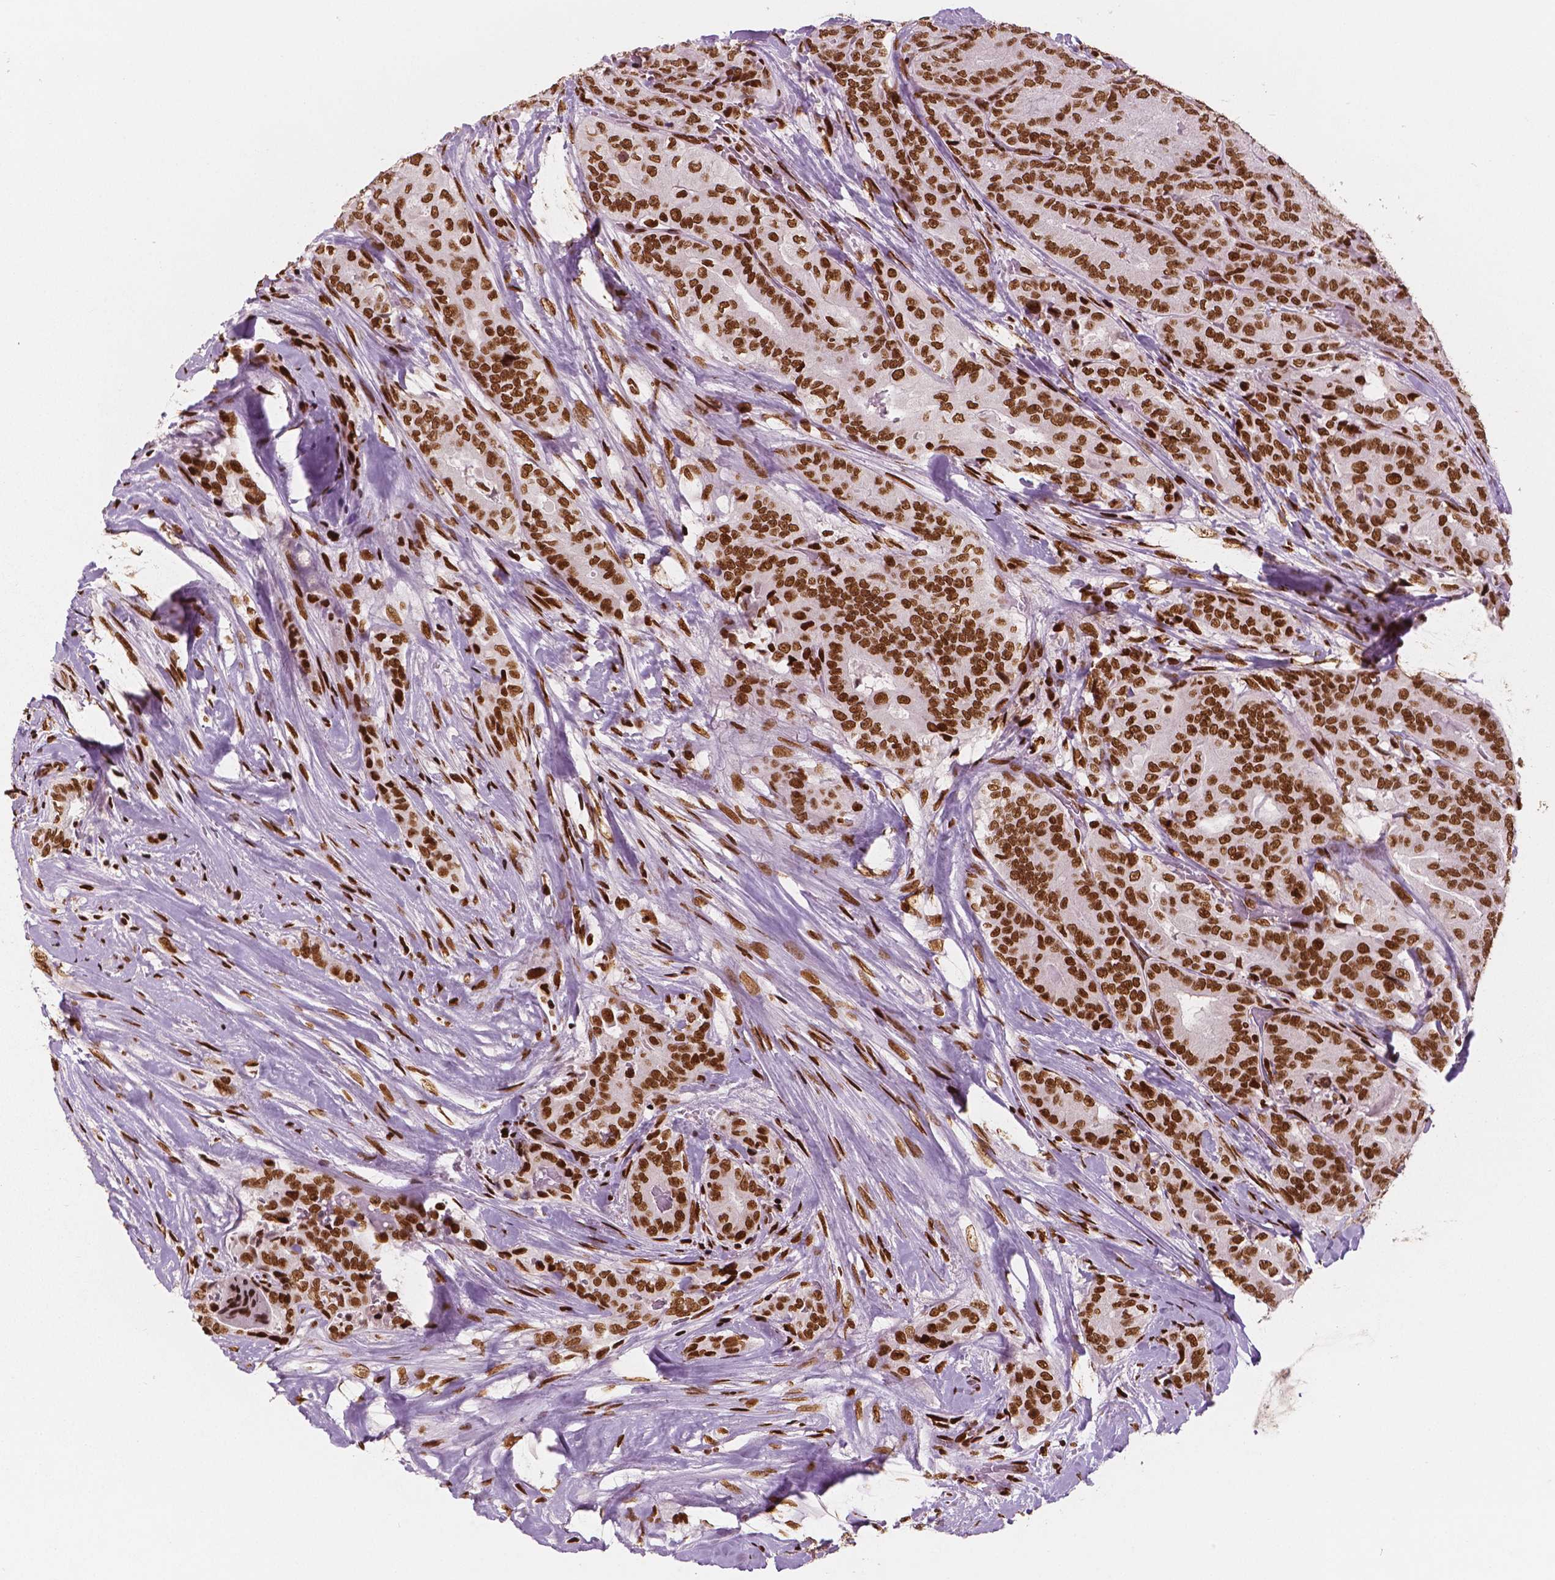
{"staining": {"intensity": "strong", "quantity": ">75%", "location": "nuclear"}, "tissue": "thyroid cancer", "cell_type": "Tumor cells", "image_type": "cancer", "snomed": [{"axis": "morphology", "description": "Papillary adenocarcinoma, NOS"}, {"axis": "topography", "description": "Thyroid gland"}], "caption": "Human papillary adenocarcinoma (thyroid) stained with a brown dye exhibits strong nuclear positive positivity in about >75% of tumor cells.", "gene": "BRD4", "patient": {"sex": "male", "age": 61}}